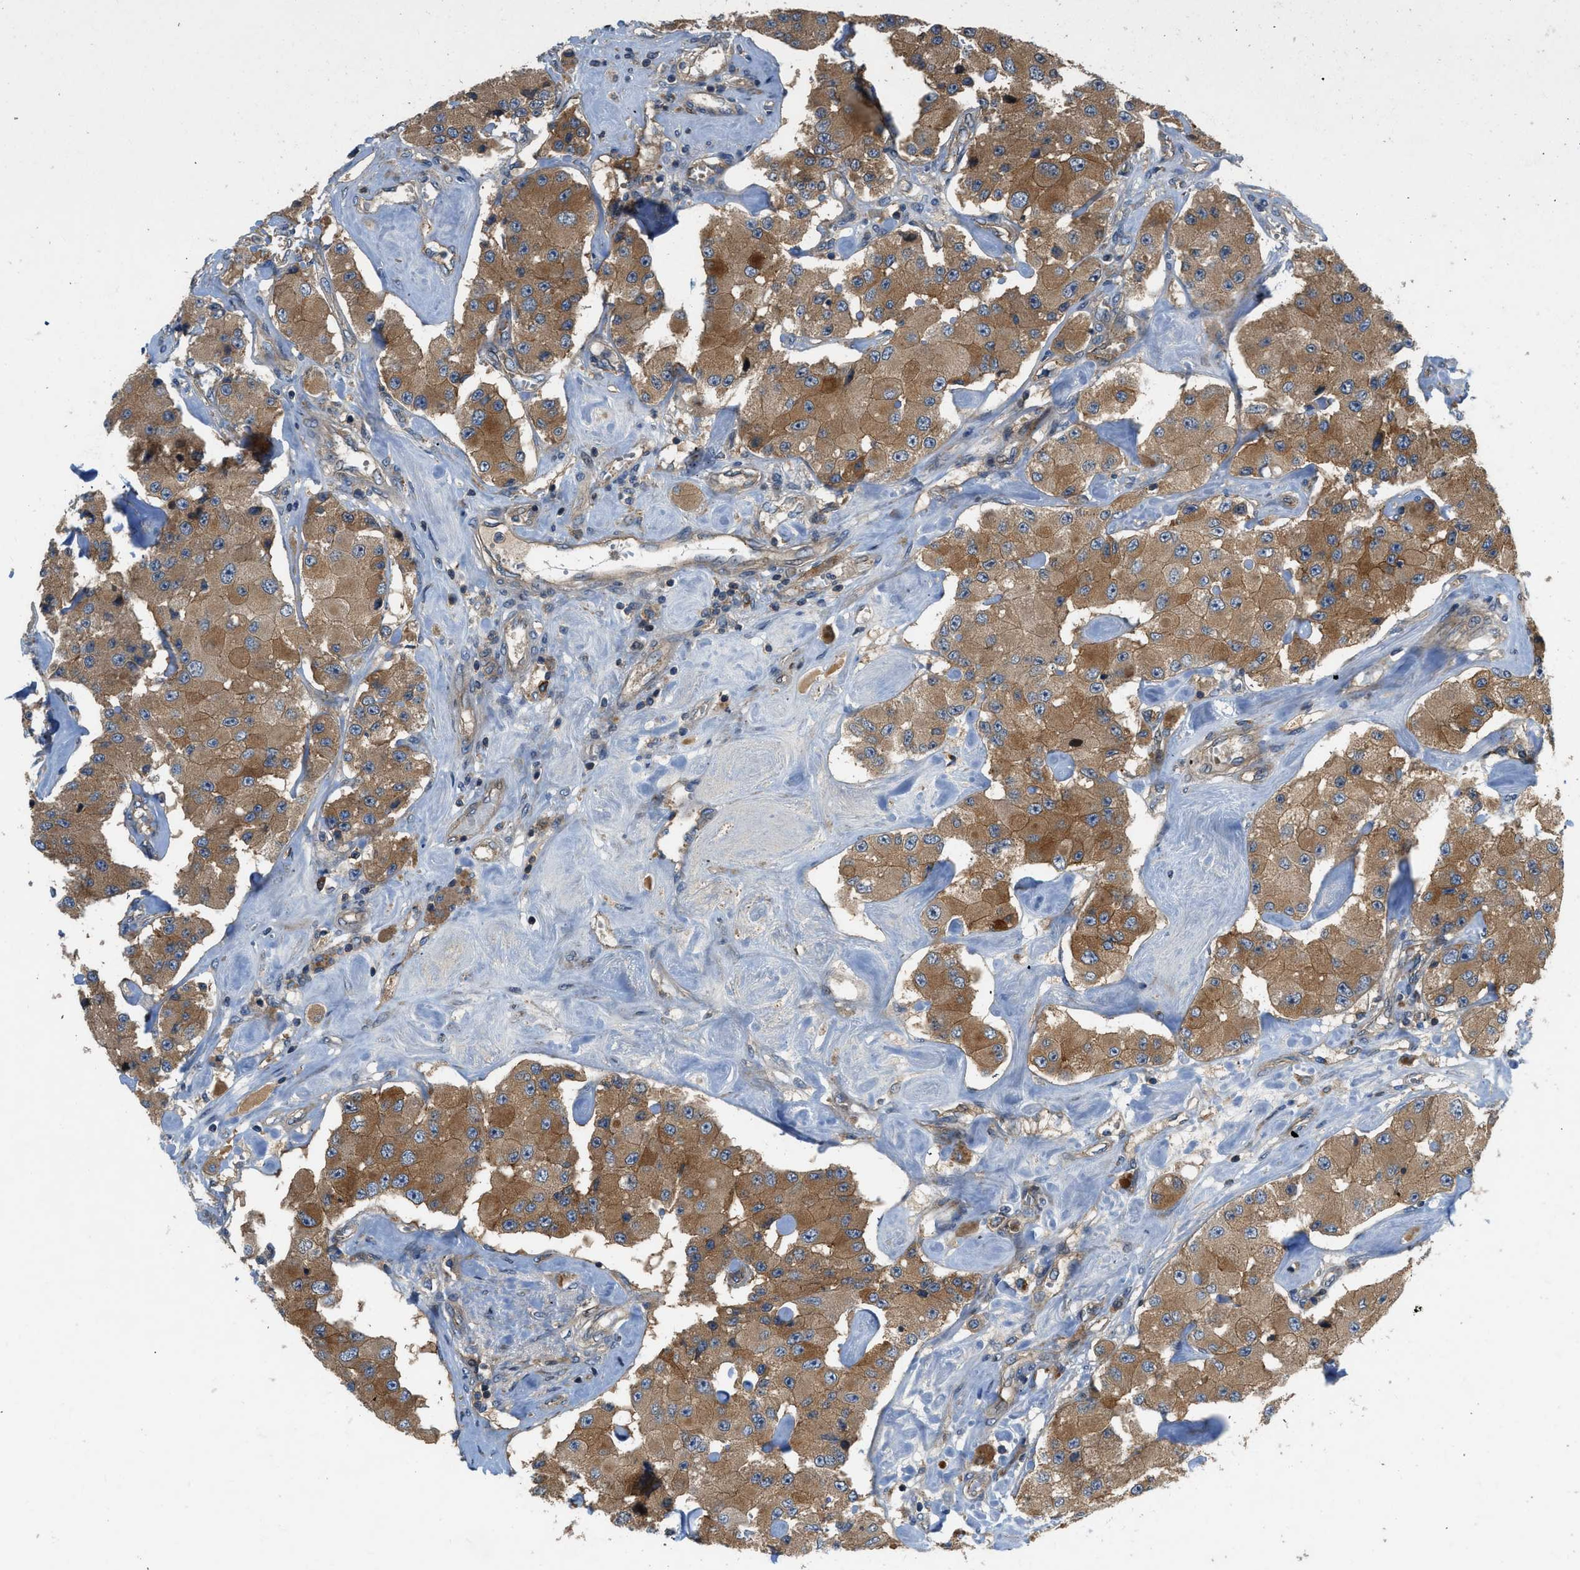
{"staining": {"intensity": "moderate", "quantity": ">75%", "location": "cytoplasmic/membranous"}, "tissue": "carcinoid", "cell_type": "Tumor cells", "image_type": "cancer", "snomed": [{"axis": "morphology", "description": "Carcinoid, malignant, NOS"}, {"axis": "topography", "description": "Pancreas"}], "caption": "Malignant carcinoid stained with a brown dye exhibits moderate cytoplasmic/membranous positive staining in approximately >75% of tumor cells.", "gene": "CNNM3", "patient": {"sex": "male", "age": 41}}